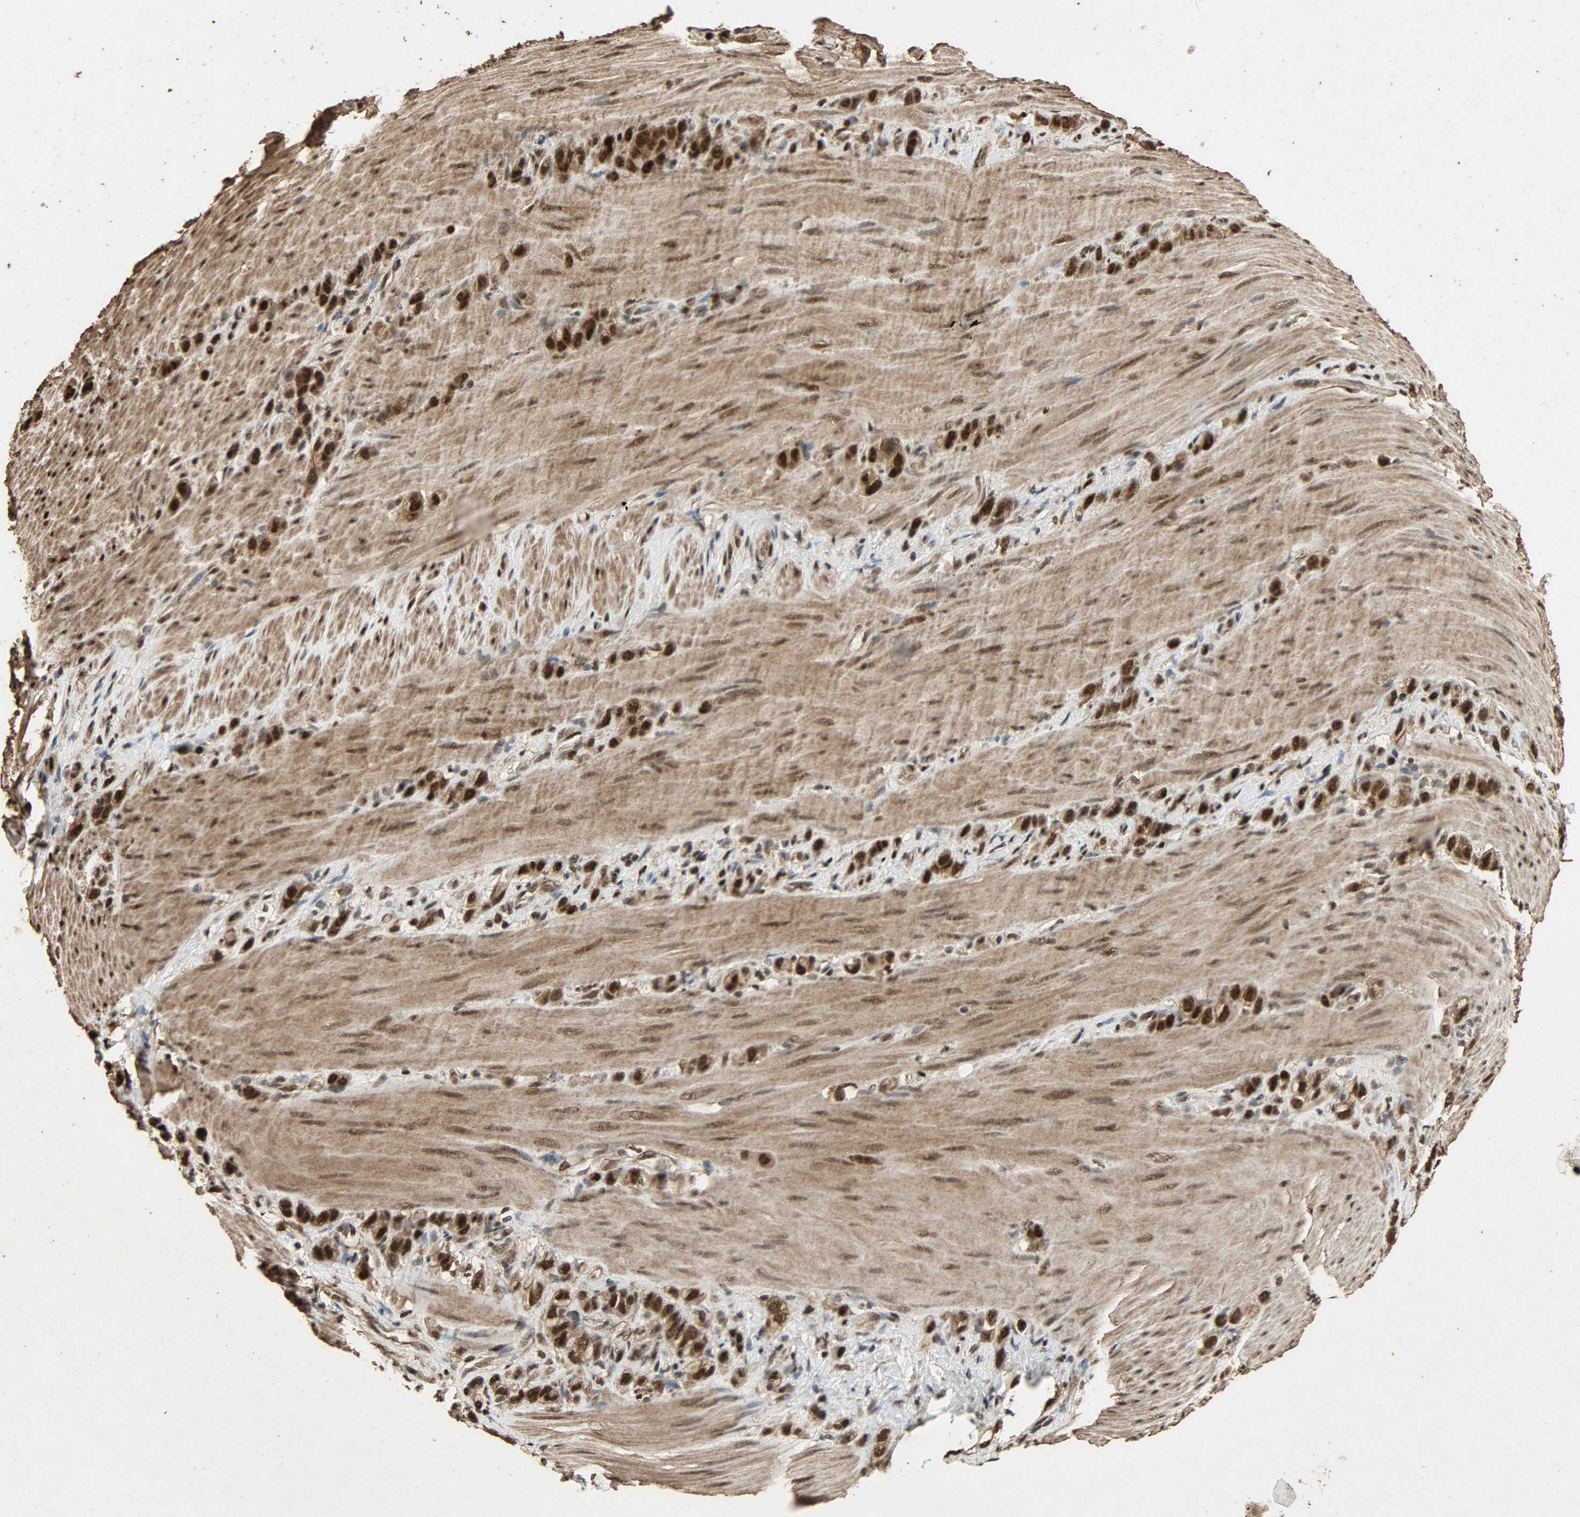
{"staining": {"intensity": "strong", "quantity": ">75%", "location": "cytoplasmic/membranous,nuclear"}, "tissue": "stomach cancer", "cell_type": "Tumor cells", "image_type": "cancer", "snomed": [{"axis": "morphology", "description": "Normal tissue, NOS"}, {"axis": "morphology", "description": "Adenocarcinoma, NOS"}, {"axis": "morphology", "description": "Adenocarcinoma, High grade"}, {"axis": "topography", "description": "Stomach, upper"}, {"axis": "topography", "description": "Stomach"}], "caption": "The micrograph shows a brown stain indicating the presence of a protein in the cytoplasmic/membranous and nuclear of tumor cells in stomach high-grade adenocarcinoma.", "gene": "CCNT2", "patient": {"sex": "female", "age": 65}}